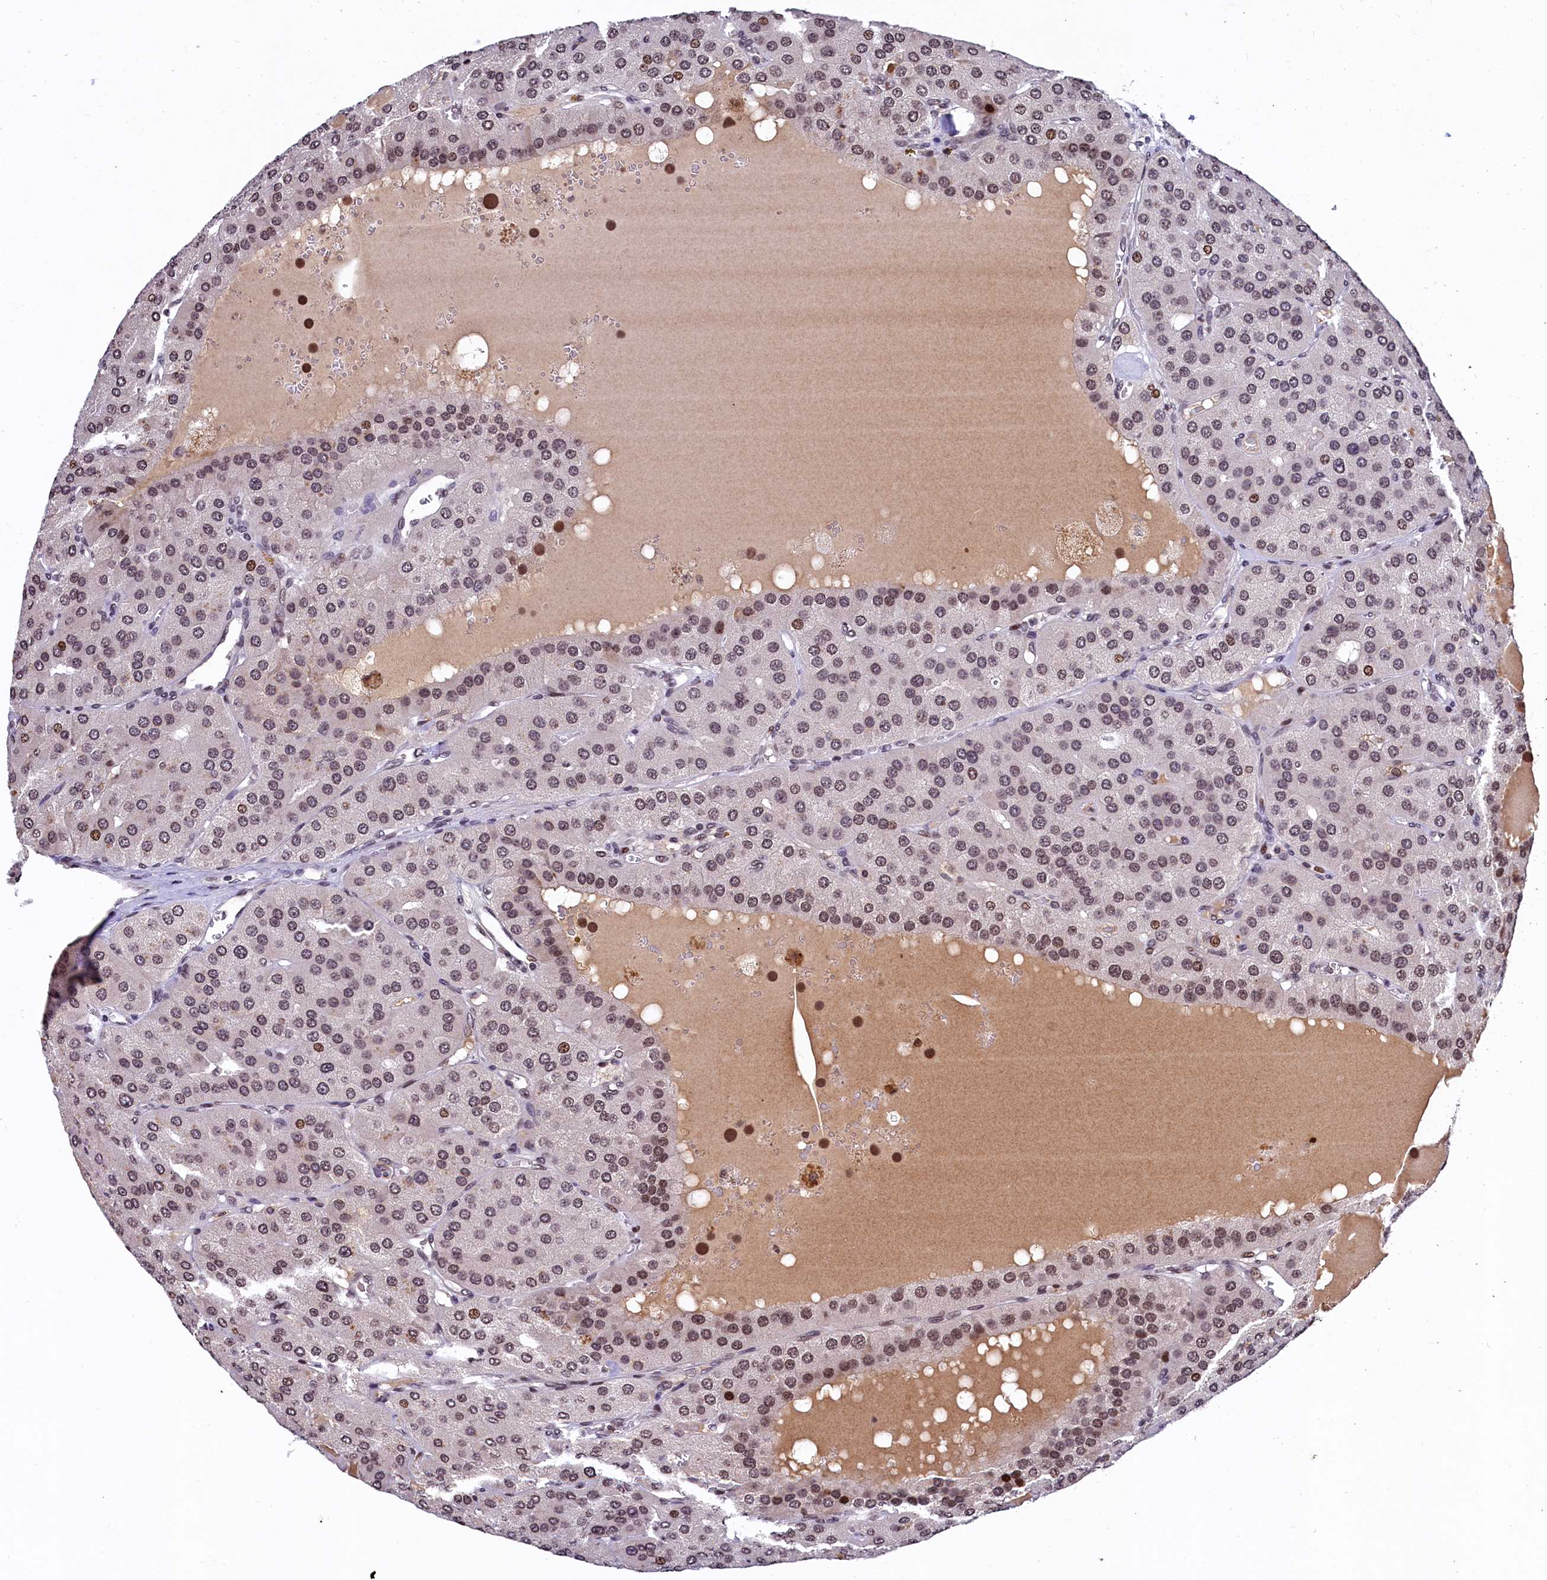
{"staining": {"intensity": "weak", "quantity": ">75%", "location": "nuclear"}, "tissue": "parathyroid gland", "cell_type": "Glandular cells", "image_type": "normal", "snomed": [{"axis": "morphology", "description": "Normal tissue, NOS"}, {"axis": "morphology", "description": "Adenoma, NOS"}, {"axis": "topography", "description": "Parathyroid gland"}], "caption": "The immunohistochemical stain shows weak nuclear expression in glandular cells of benign parathyroid gland. The protein is stained brown, and the nuclei are stained in blue (DAB (3,3'-diaminobenzidine) IHC with brightfield microscopy, high magnification).", "gene": "FAM217B", "patient": {"sex": "female", "age": 86}}